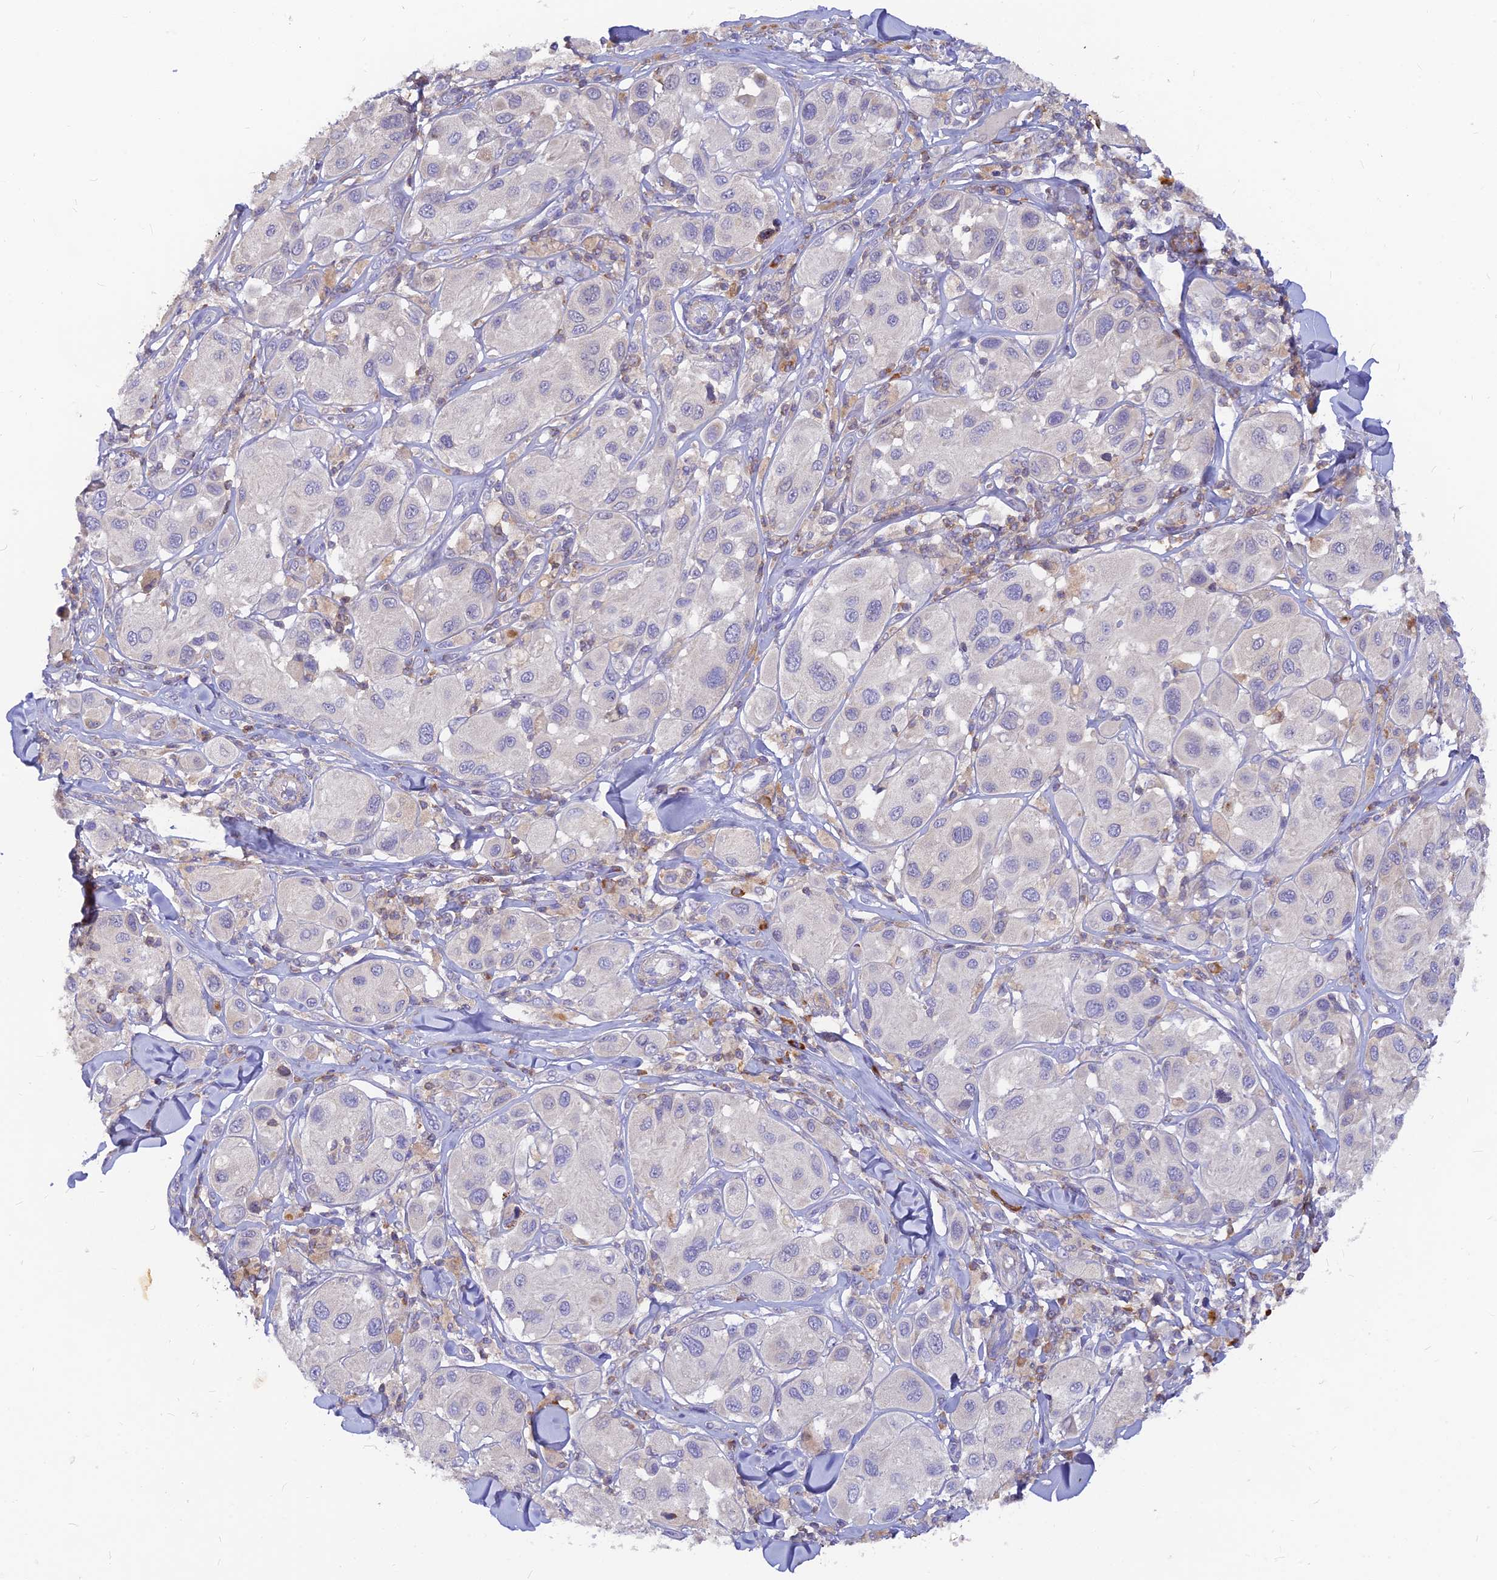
{"staining": {"intensity": "negative", "quantity": "none", "location": "none"}, "tissue": "melanoma", "cell_type": "Tumor cells", "image_type": "cancer", "snomed": [{"axis": "morphology", "description": "Malignant melanoma, Metastatic site"}, {"axis": "topography", "description": "Skin"}], "caption": "Immunohistochemistry (IHC) of melanoma exhibits no expression in tumor cells. Nuclei are stained in blue.", "gene": "DENND2D", "patient": {"sex": "male", "age": 41}}